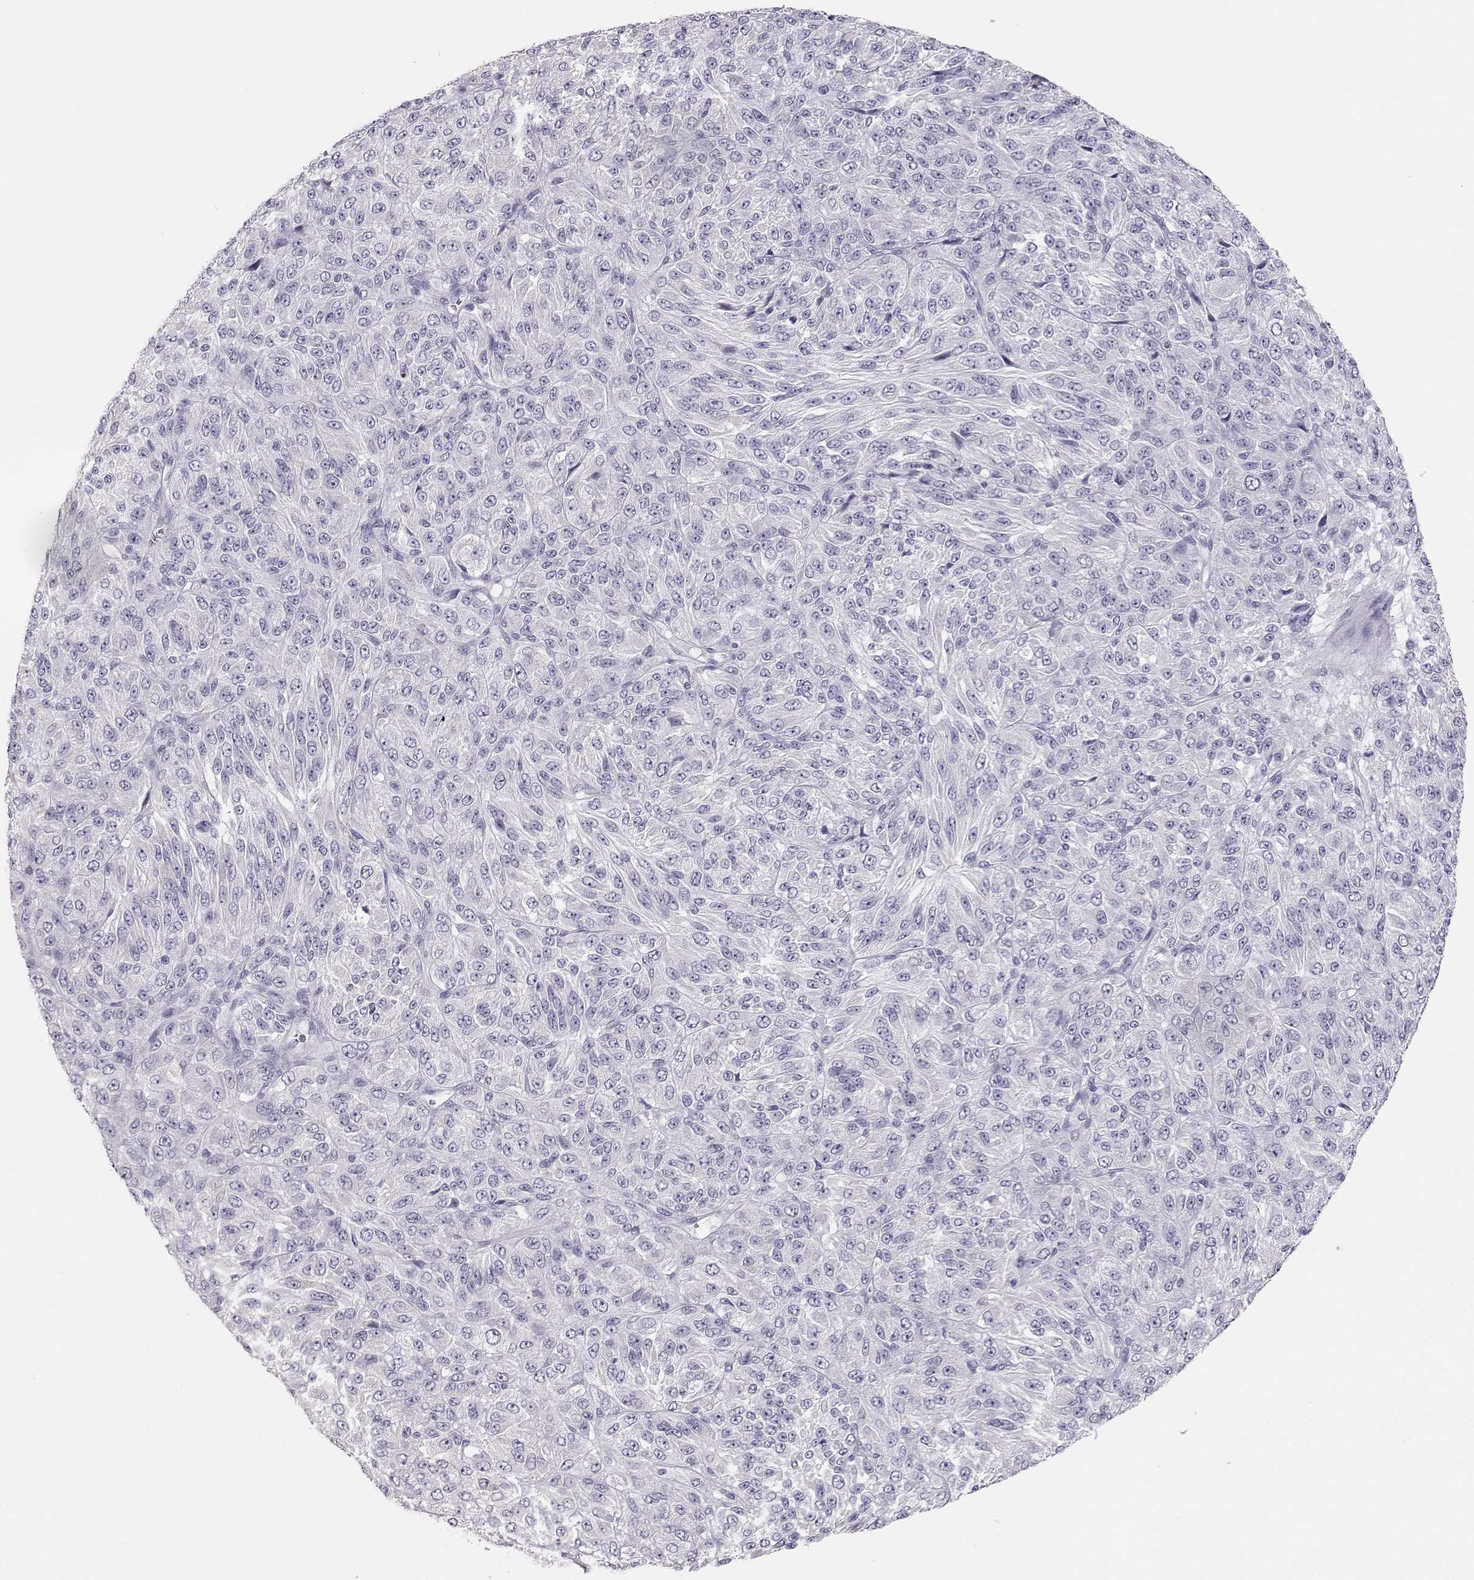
{"staining": {"intensity": "negative", "quantity": "none", "location": "none"}, "tissue": "melanoma", "cell_type": "Tumor cells", "image_type": "cancer", "snomed": [{"axis": "morphology", "description": "Malignant melanoma, Metastatic site"}, {"axis": "topography", "description": "Brain"}], "caption": "There is no significant positivity in tumor cells of malignant melanoma (metastatic site).", "gene": "LEPR", "patient": {"sex": "female", "age": 56}}